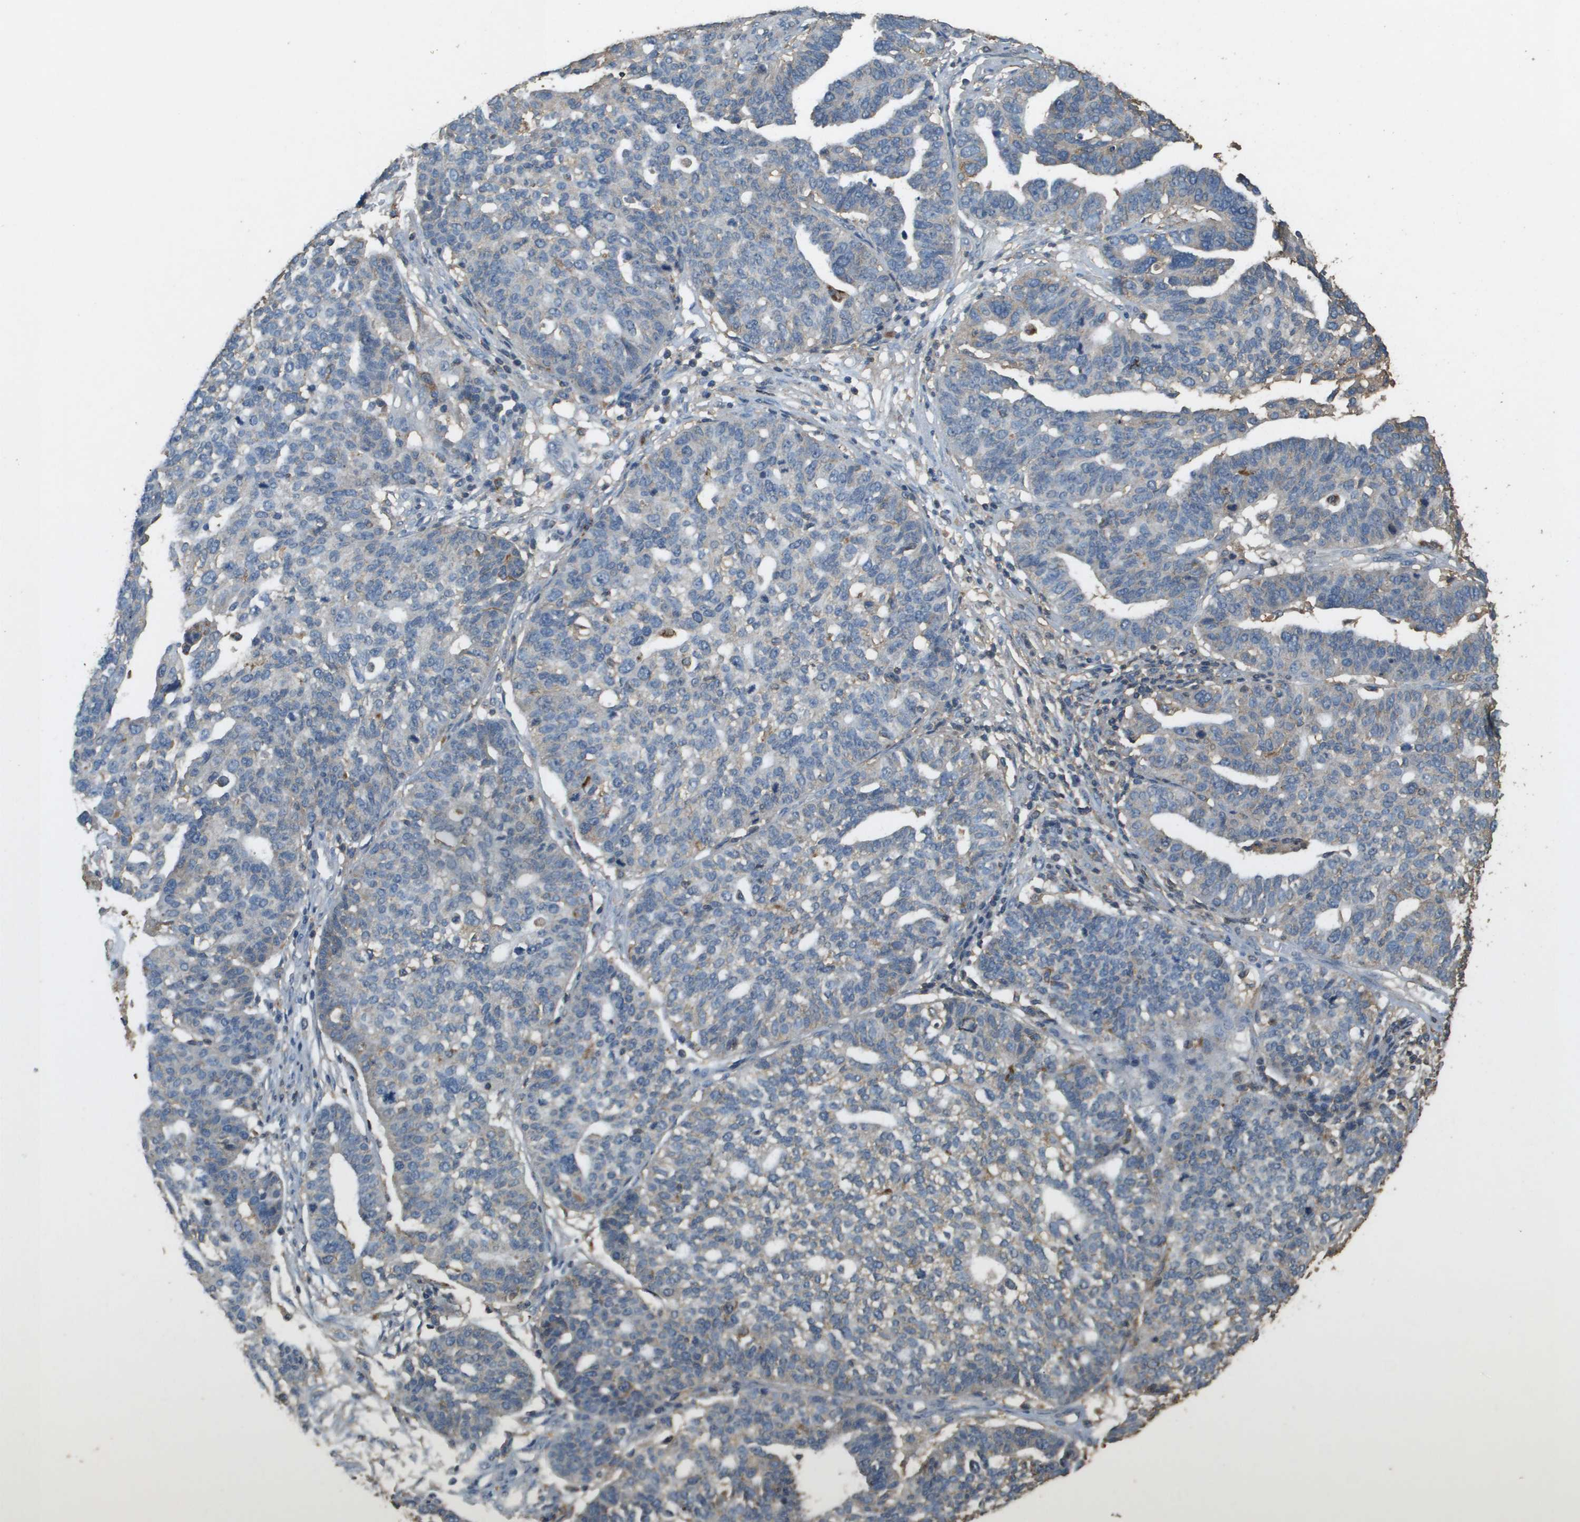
{"staining": {"intensity": "weak", "quantity": "<25%", "location": "cytoplasmic/membranous"}, "tissue": "ovarian cancer", "cell_type": "Tumor cells", "image_type": "cancer", "snomed": [{"axis": "morphology", "description": "Cystadenocarcinoma, serous, NOS"}, {"axis": "topography", "description": "Ovary"}], "caption": "The immunohistochemistry micrograph has no significant positivity in tumor cells of ovarian cancer tissue.", "gene": "MS4A7", "patient": {"sex": "female", "age": 59}}